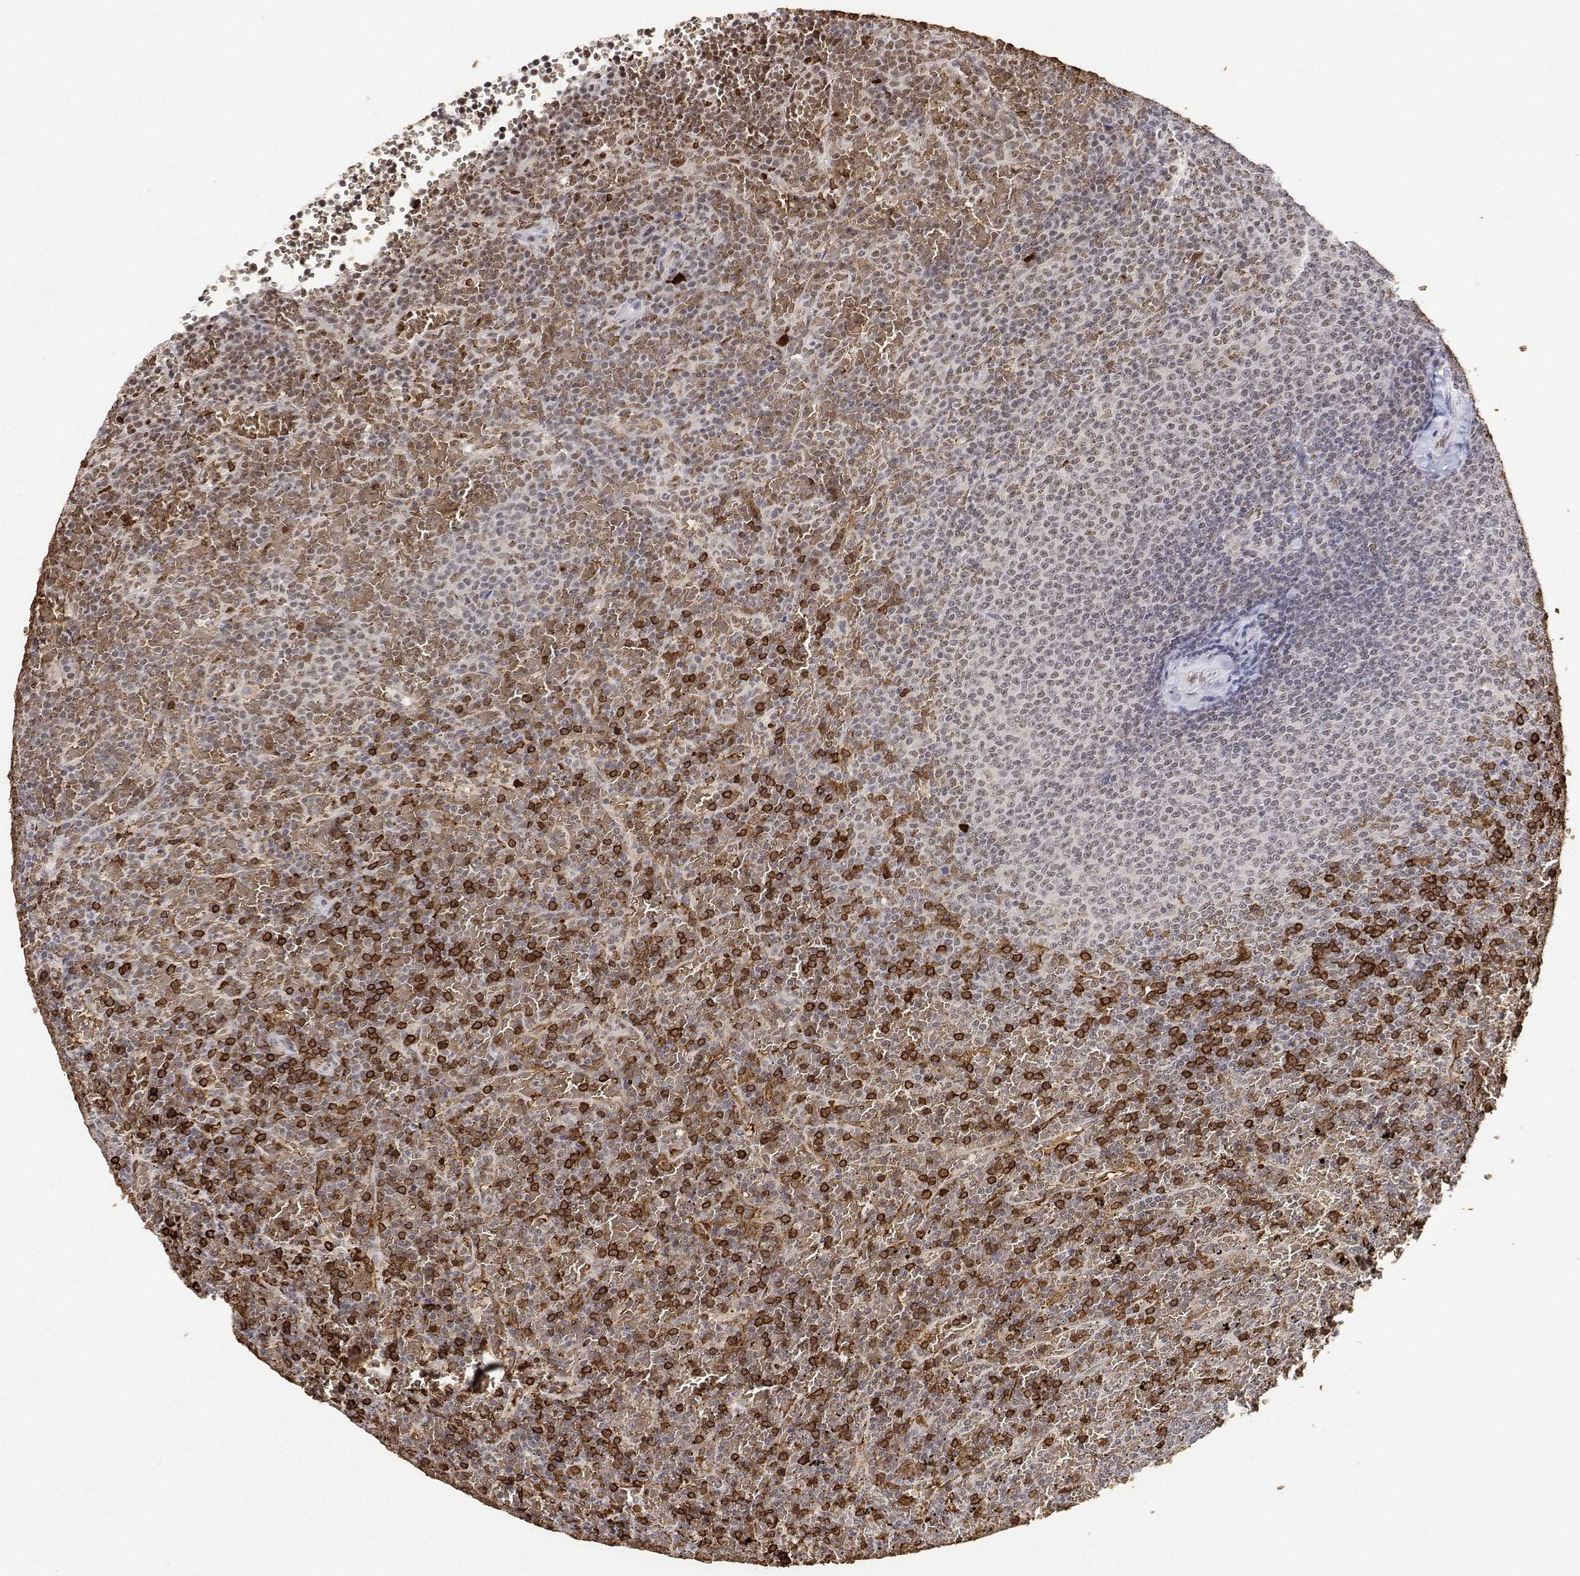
{"staining": {"intensity": "moderate", "quantity": "25%-75%", "location": "nuclear"}, "tissue": "lymphoma", "cell_type": "Tumor cells", "image_type": "cancer", "snomed": [{"axis": "morphology", "description": "Malignant lymphoma, non-Hodgkin's type, Low grade"}, {"axis": "topography", "description": "Spleen"}], "caption": "A brown stain shows moderate nuclear staining of a protein in human low-grade malignant lymphoma, non-Hodgkin's type tumor cells.", "gene": "ADAR", "patient": {"sex": "female", "age": 77}}